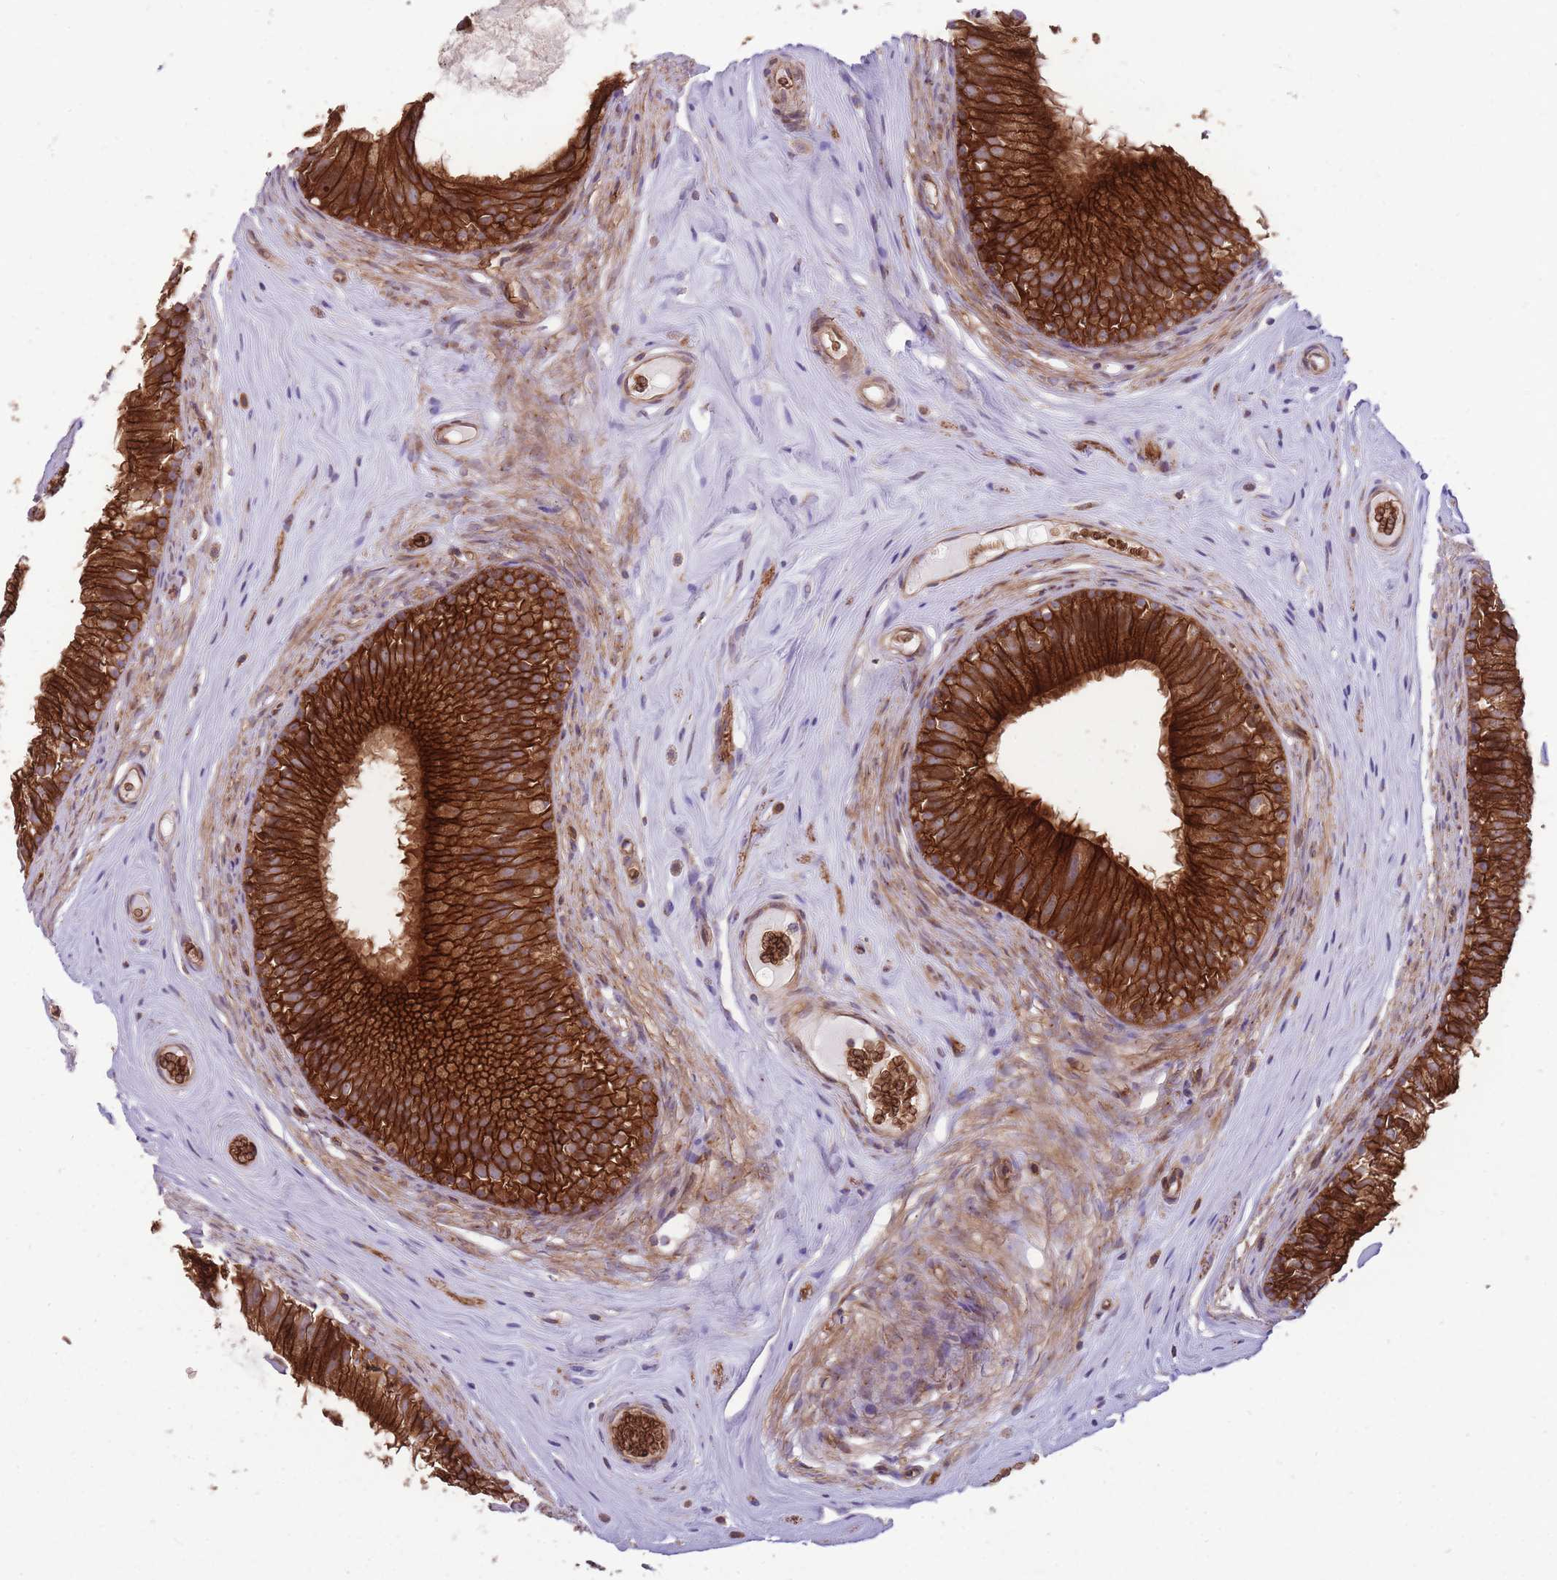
{"staining": {"intensity": "strong", "quantity": ">75%", "location": "cytoplasmic/membranous"}, "tissue": "epididymis", "cell_type": "Glandular cells", "image_type": "normal", "snomed": [{"axis": "morphology", "description": "Normal tissue, NOS"}, {"axis": "topography", "description": "Epididymis"}], "caption": "IHC staining of unremarkable epididymis, which exhibits high levels of strong cytoplasmic/membranous expression in approximately >75% of glandular cells indicating strong cytoplasmic/membranous protein positivity. The staining was performed using DAB (brown) for protein detection and nuclei were counterstained in hematoxylin (blue).", "gene": "ANKRD10", "patient": {"sex": "male", "age": 45}}